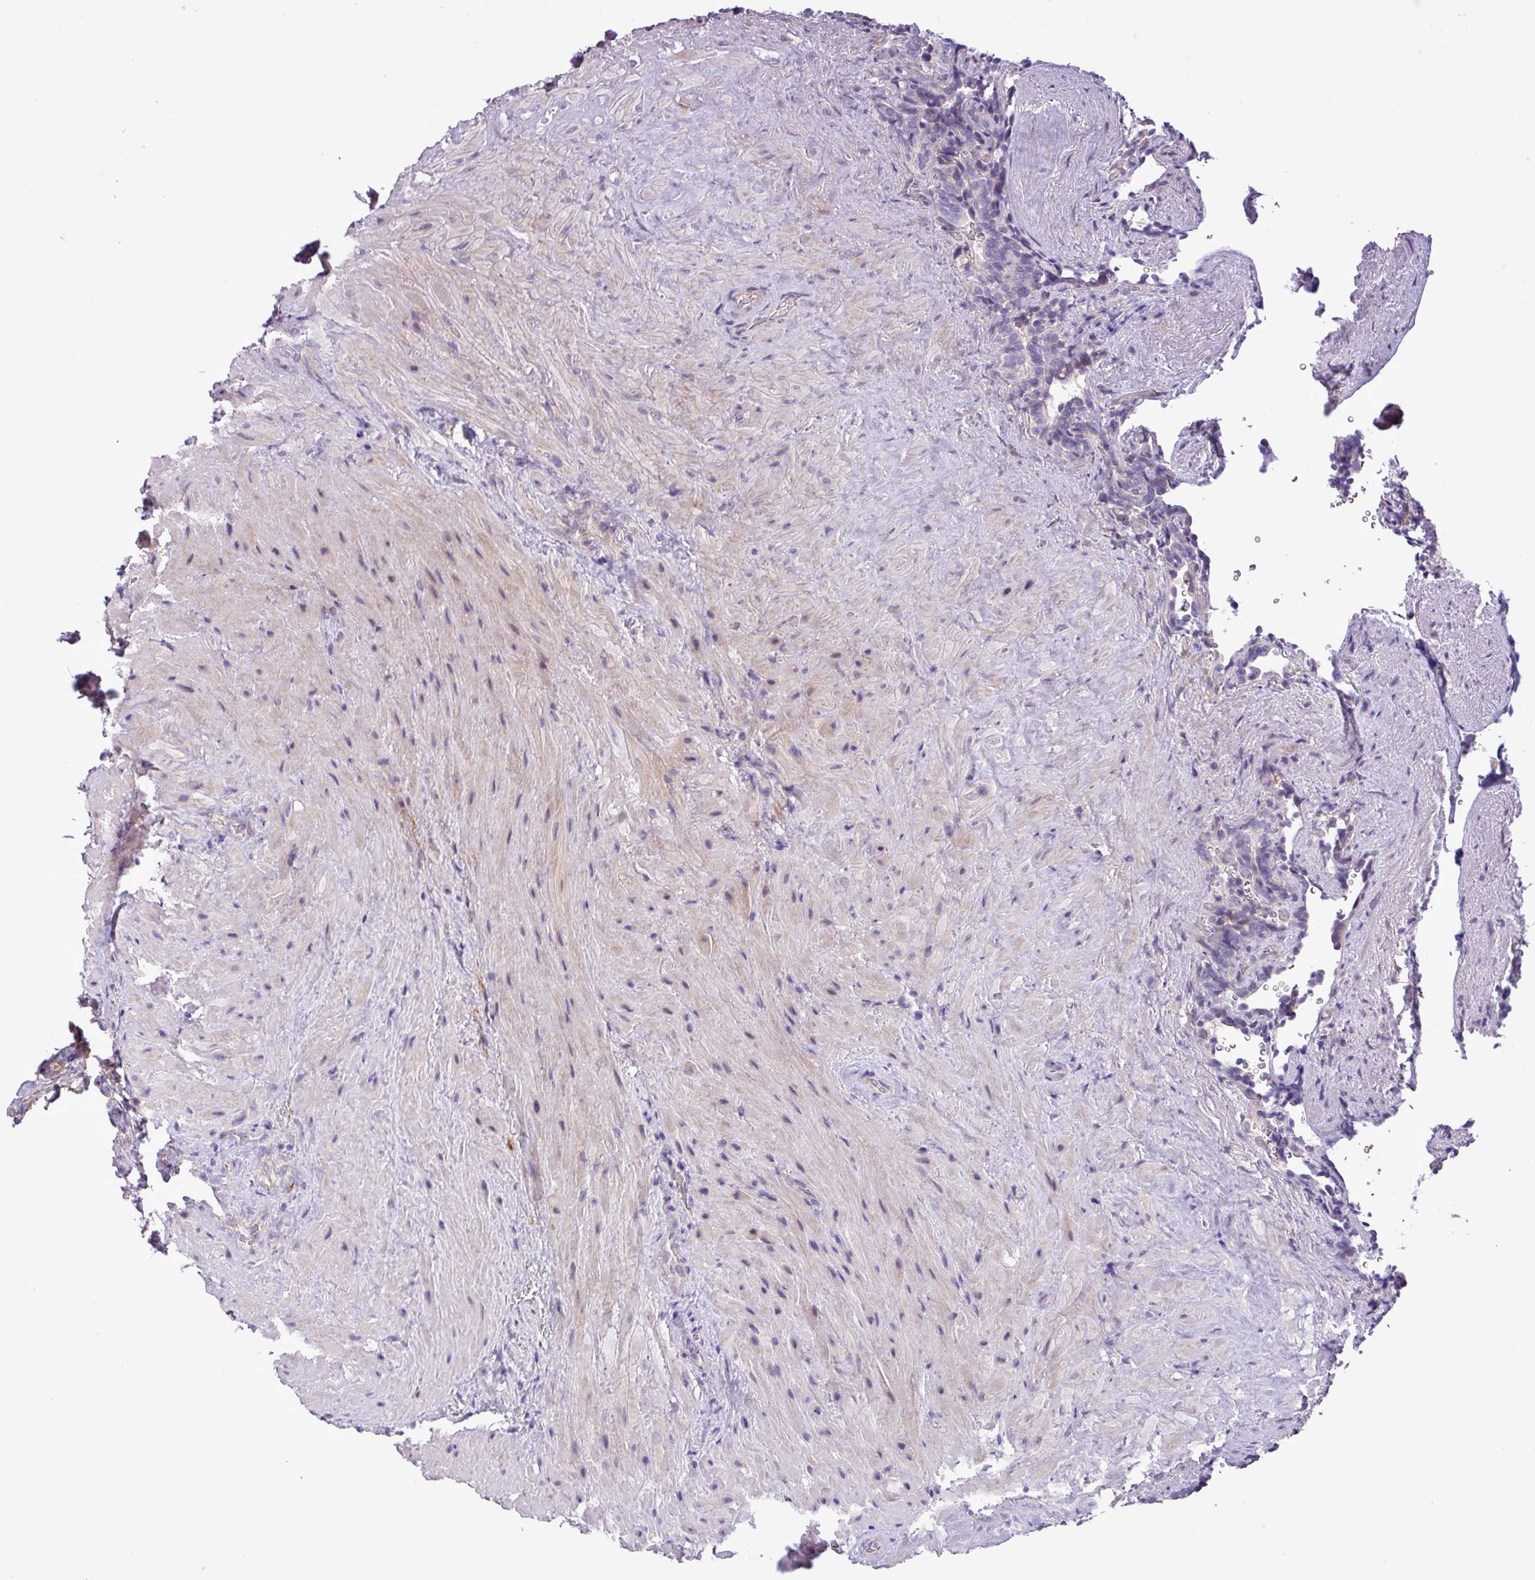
{"staining": {"intensity": "negative", "quantity": "none", "location": "none"}, "tissue": "seminal vesicle", "cell_type": "Glandular cells", "image_type": "normal", "snomed": [{"axis": "morphology", "description": "Normal tissue, NOS"}, {"axis": "topography", "description": "Seminal veicle"}], "caption": "DAB (3,3'-diaminobenzidine) immunohistochemical staining of unremarkable seminal vesicle demonstrates no significant expression in glandular cells.", "gene": "CD248", "patient": {"sex": "male", "age": 62}}